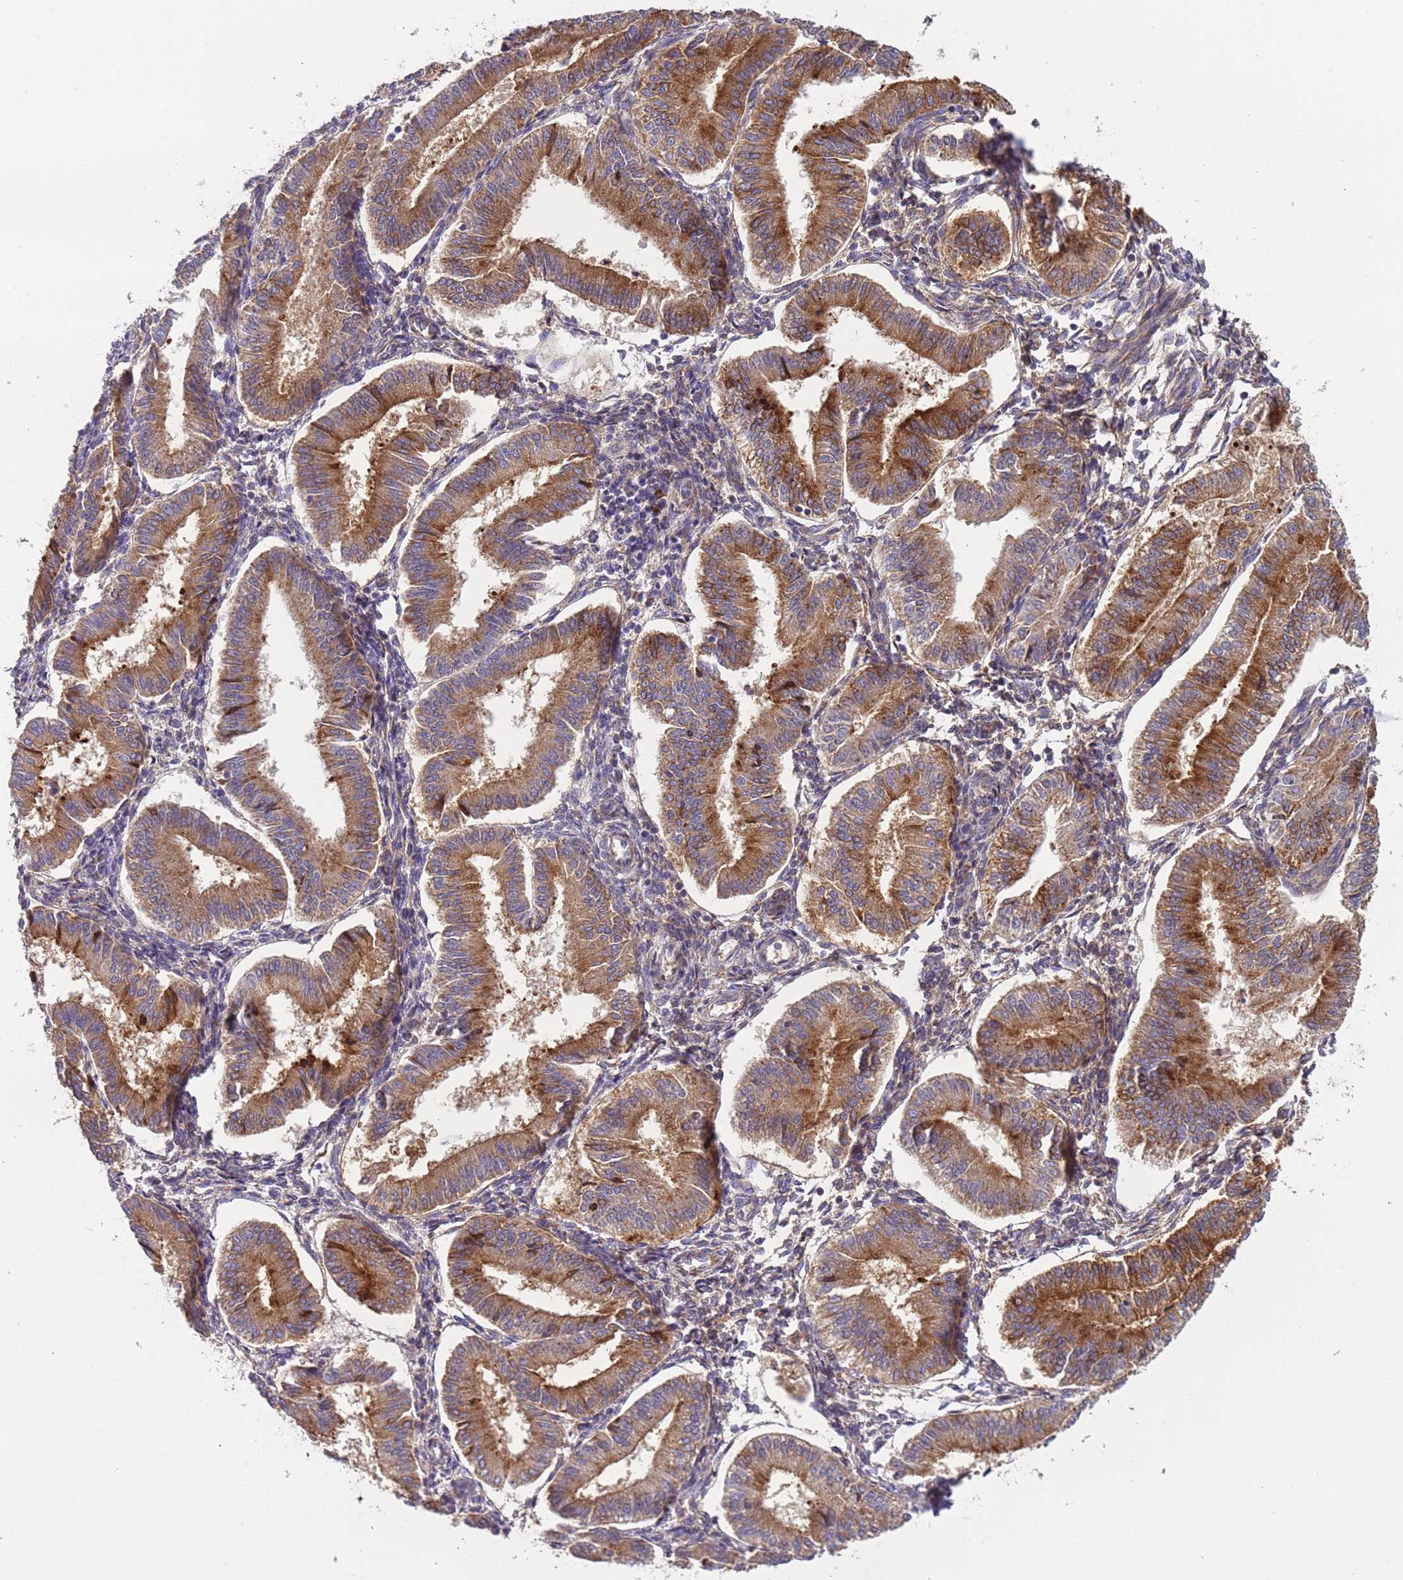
{"staining": {"intensity": "negative", "quantity": "none", "location": "none"}, "tissue": "endometrium", "cell_type": "Cells in endometrial stroma", "image_type": "normal", "snomed": [{"axis": "morphology", "description": "Normal tissue, NOS"}, {"axis": "topography", "description": "Endometrium"}], "caption": "High power microscopy histopathology image of an immunohistochemistry photomicrograph of normal endometrium, revealing no significant staining in cells in endometrial stroma.", "gene": "VWCE", "patient": {"sex": "female", "age": 39}}